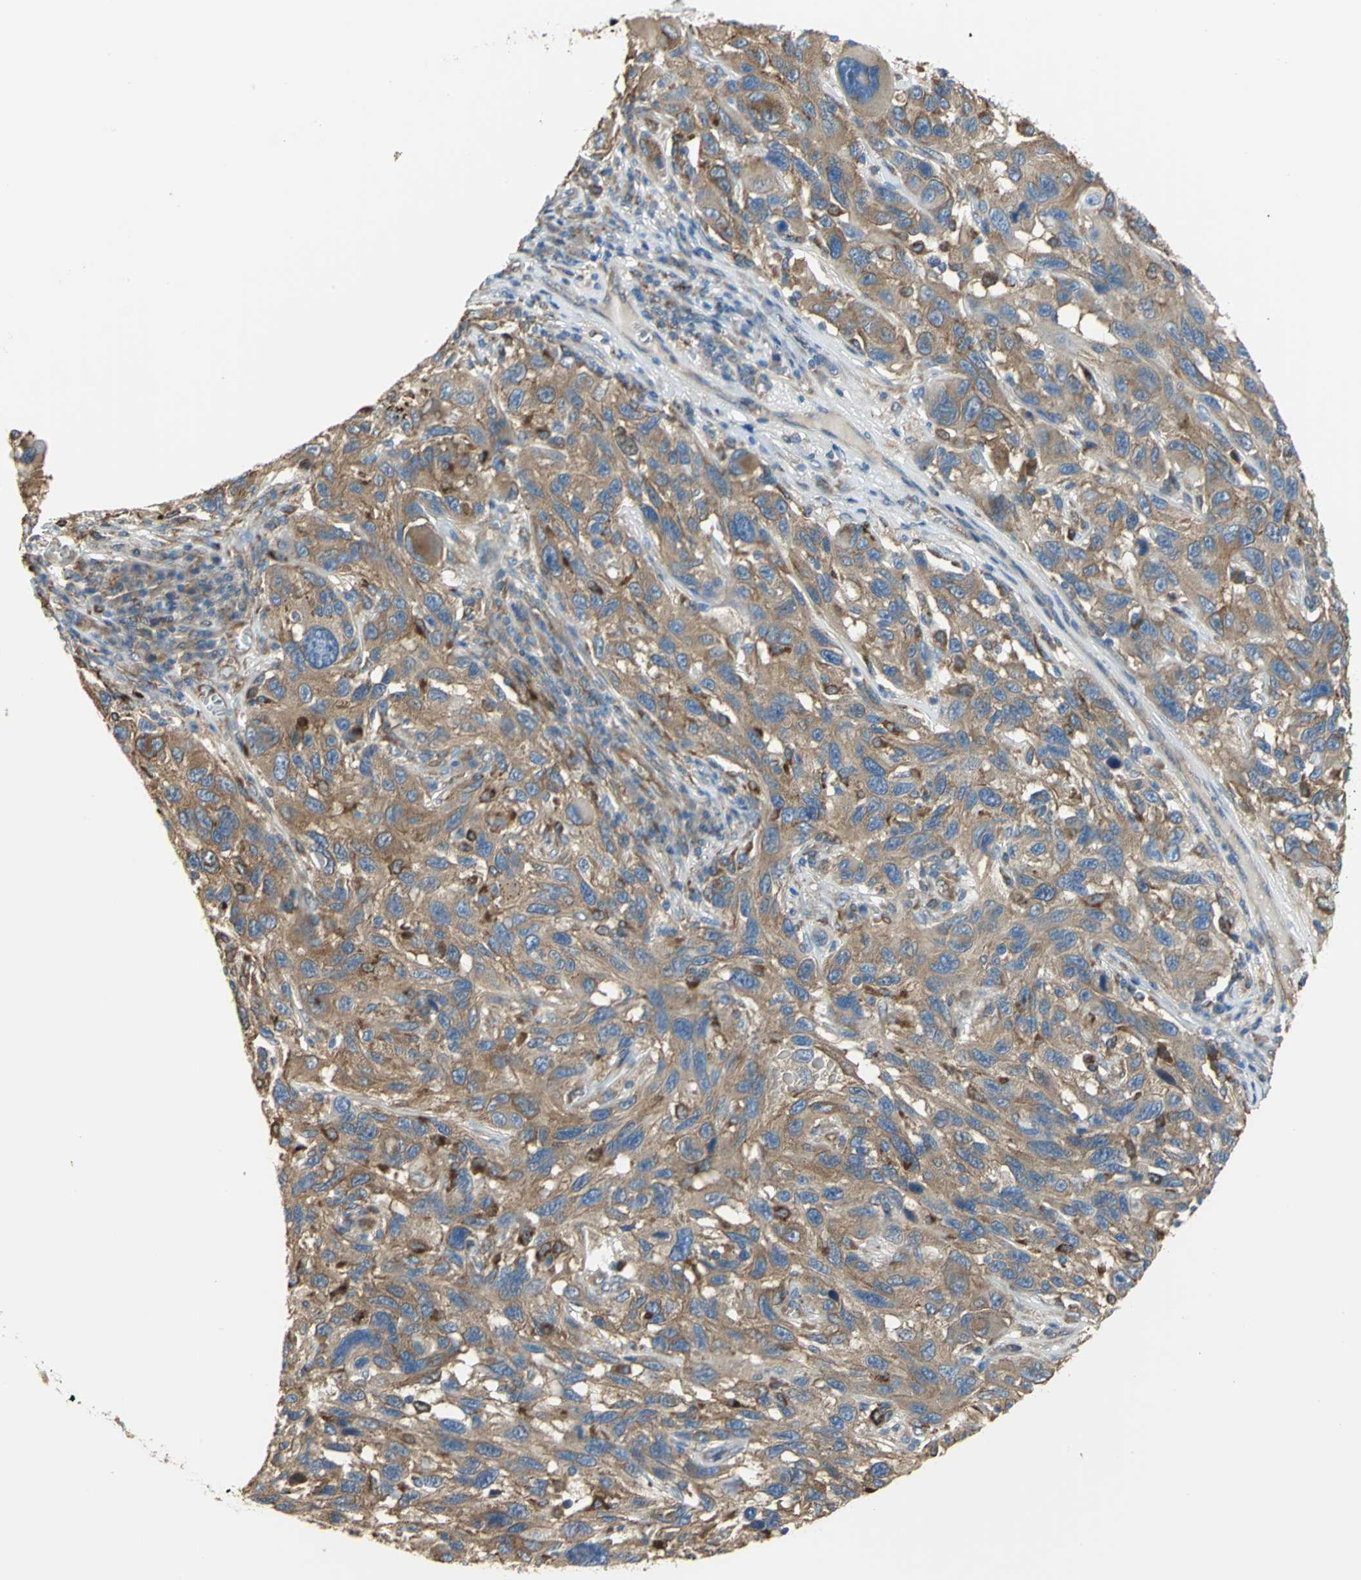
{"staining": {"intensity": "moderate", "quantity": ">75%", "location": "cytoplasmic/membranous"}, "tissue": "melanoma", "cell_type": "Tumor cells", "image_type": "cancer", "snomed": [{"axis": "morphology", "description": "Malignant melanoma, NOS"}, {"axis": "topography", "description": "Skin"}], "caption": "Brown immunohistochemical staining in malignant melanoma demonstrates moderate cytoplasmic/membranous positivity in approximately >75% of tumor cells. (DAB (3,3'-diaminobenzidine) IHC with brightfield microscopy, high magnification).", "gene": "DIAPH2", "patient": {"sex": "male", "age": 53}}